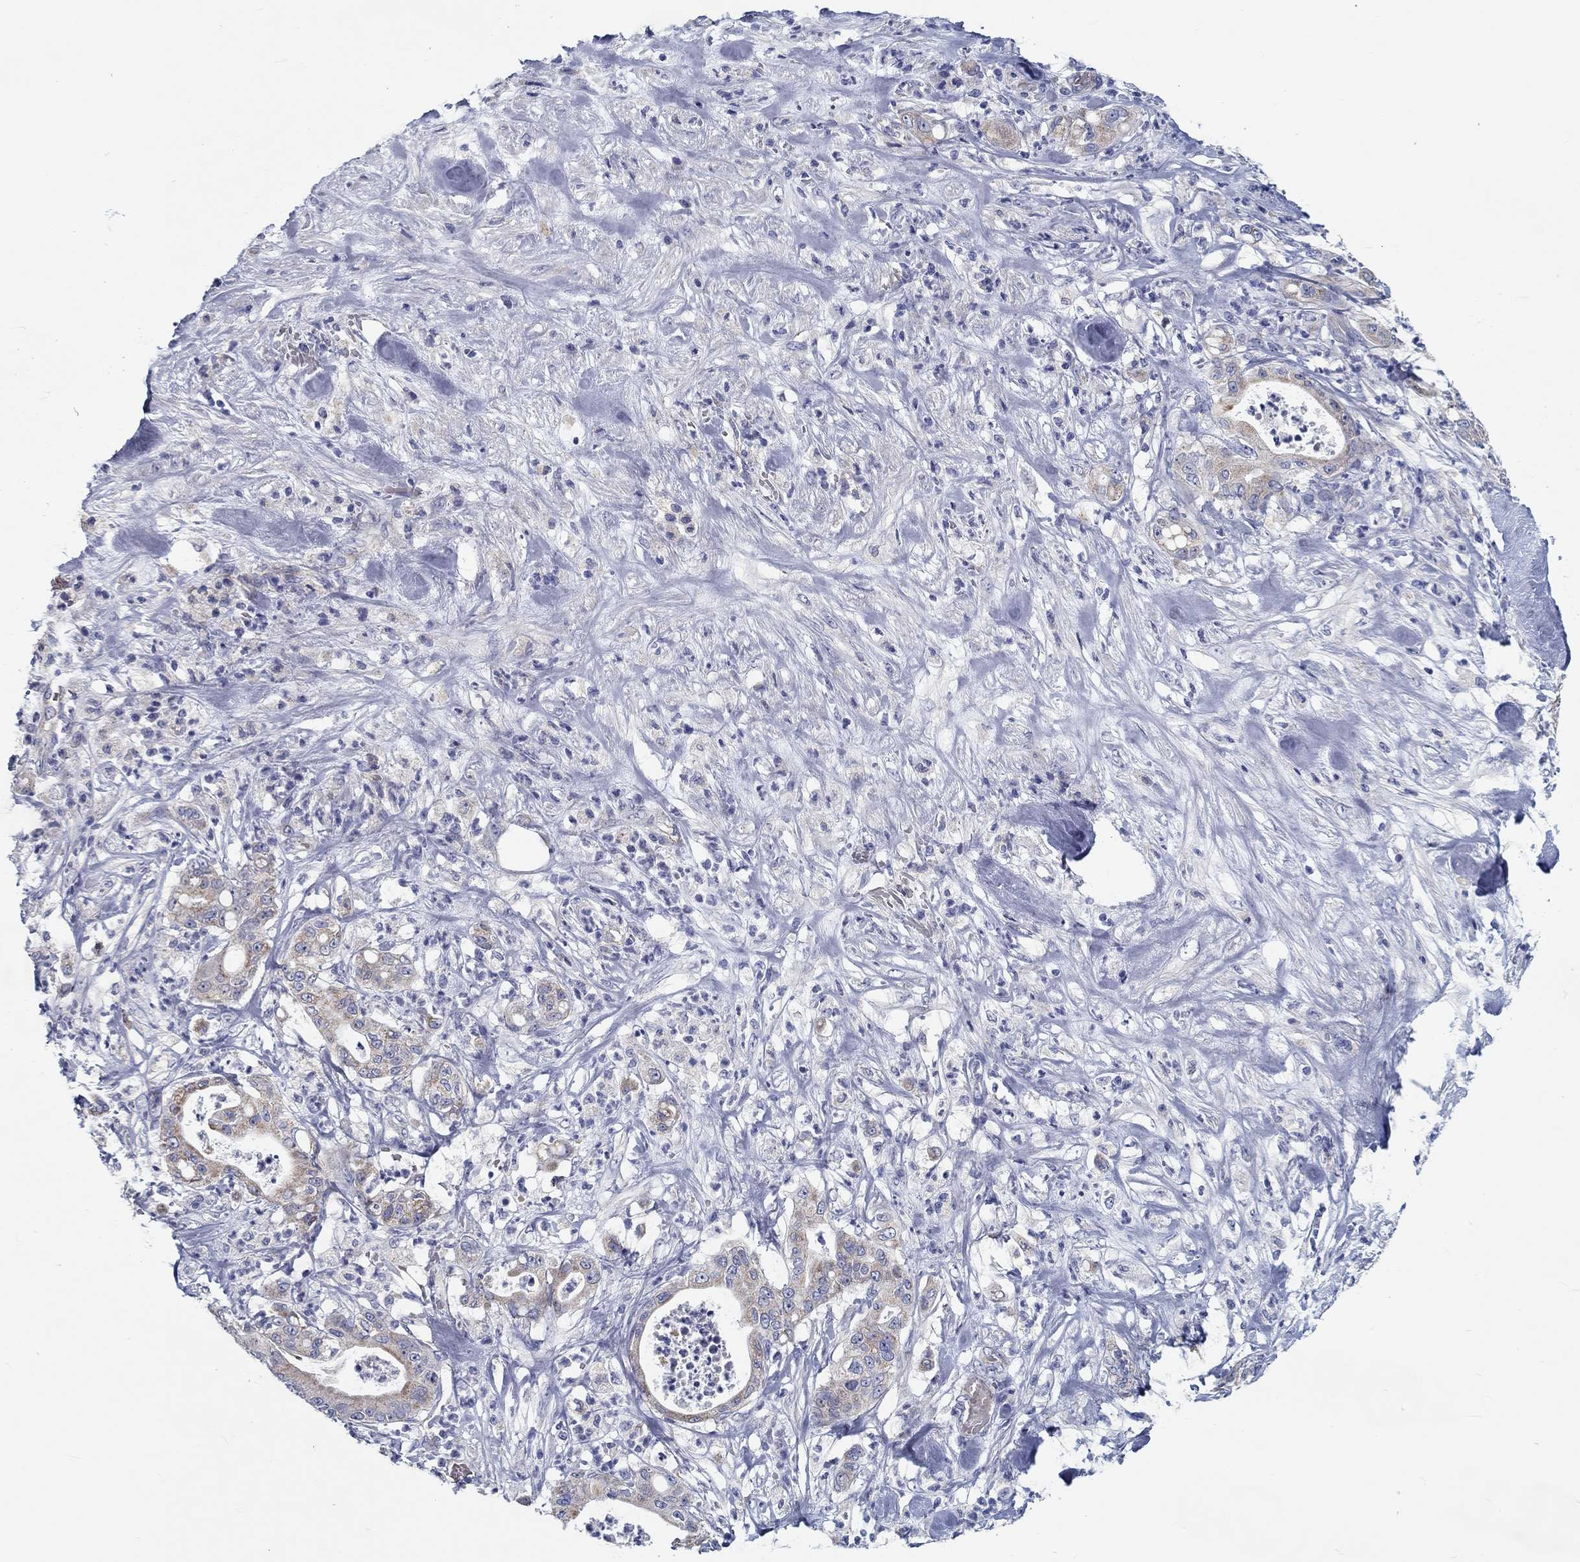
{"staining": {"intensity": "weak", "quantity": ">75%", "location": "cytoplasmic/membranous"}, "tissue": "pancreatic cancer", "cell_type": "Tumor cells", "image_type": "cancer", "snomed": [{"axis": "morphology", "description": "Adenocarcinoma, NOS"}, {"axis": "topography", "description": "Pancreas"}], "caption": "Tumor cells show low levels of weak cytoplasmic/membranous expression in approximately >75% of cells in pancreatic cancer.", "gene": "MYBPC1", "patient": {"sex": "male", "age": 71}}